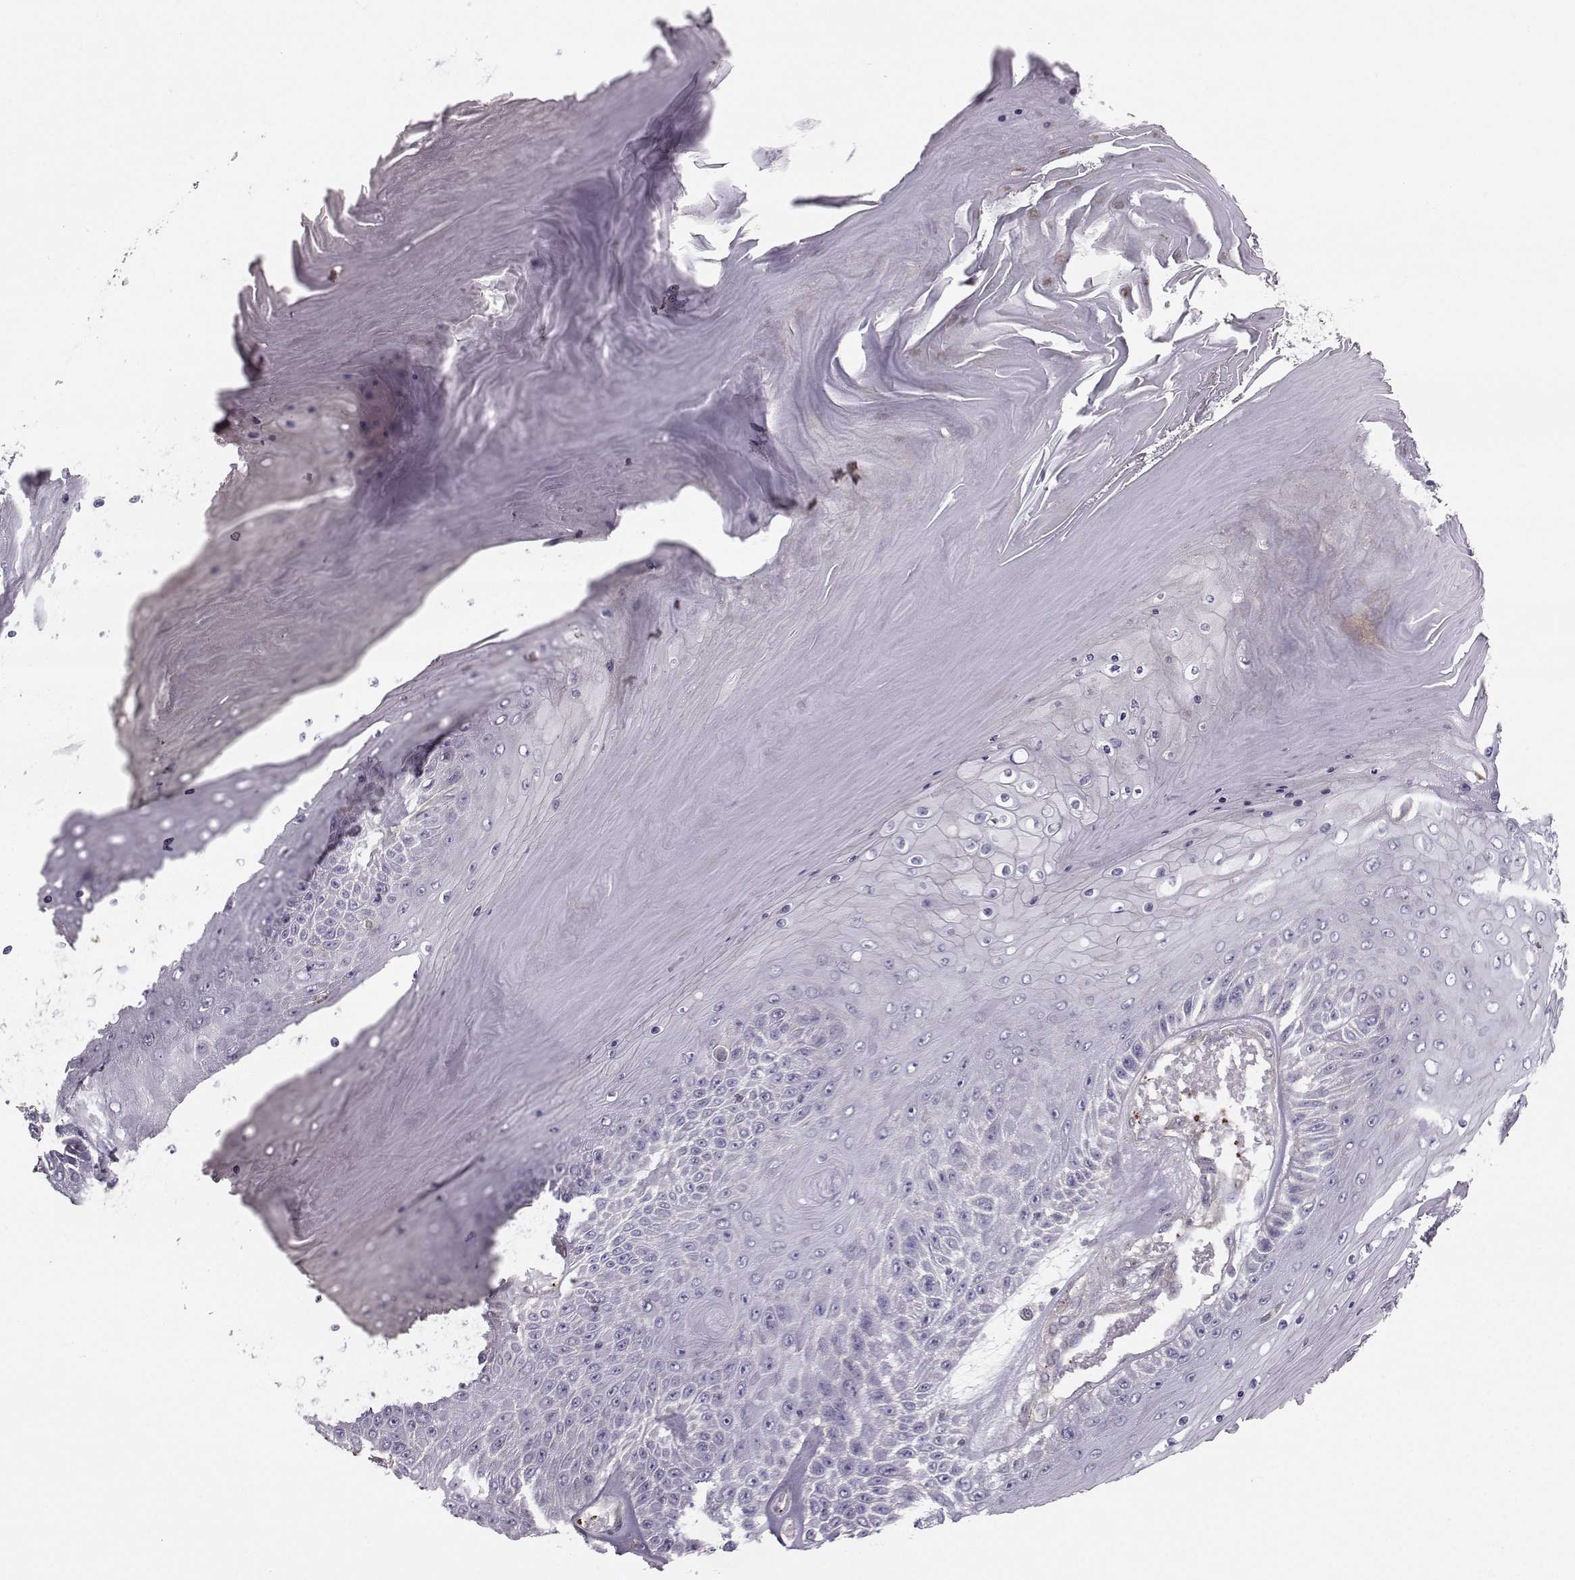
{"staining": {"intensity": "negative", "quantity": "none", "location": "none"}, "tissue": "skin cancer", "cell_type": "Tumor cells", "image_type": "cancer", "snomed": [{"axis": "morphology", "description": "Squamous cell carcinoma, NOS"}, {"axis": "topography", "description": "Skin"}], "caption": "A micrograph of skin cancer stained for a protein demonstrates no brown staining in tumor cells.", "gene": "ASB16", "patient": {"sex": "male", "age": 62}}